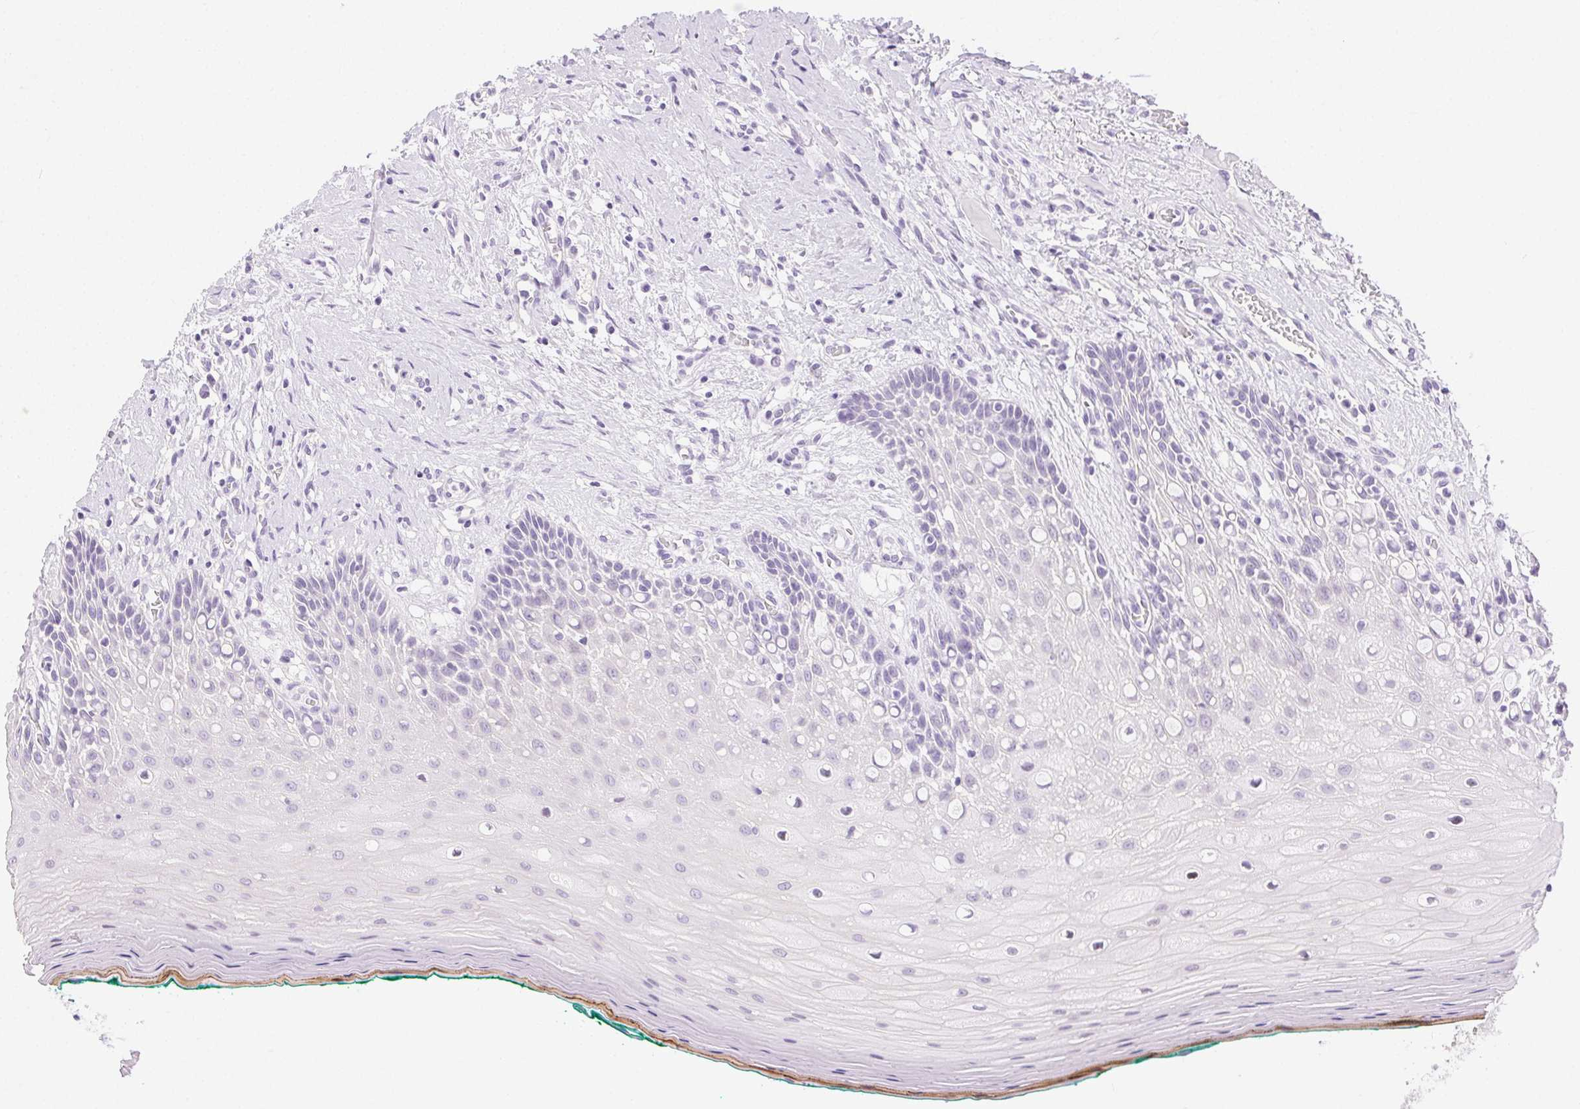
{"staining": {"intensity": "moderate", "quantity": "<25%", "location": "cytoplasmic/membranous"}, "tissue": "oral mucosa", "cell_type": "Squamous epithelial cells", "image_type": "normal", "snomed": [{"axis": "morphology", "description": "Normal tissue, NOS"}, {"axis": "topography", "description": "Oral tissue"}], "caption": "The image reveals immunohistochemical staining of unremarkable oral mucosa. There is moderate cytoplasmic/membranous expression is present in about <25% of squamous epithelial cells. (DAB IHC with brightfield microscopy, high magnification).", "gene": "C20orf85", "patient": {"sex": "female", "age": 83}}